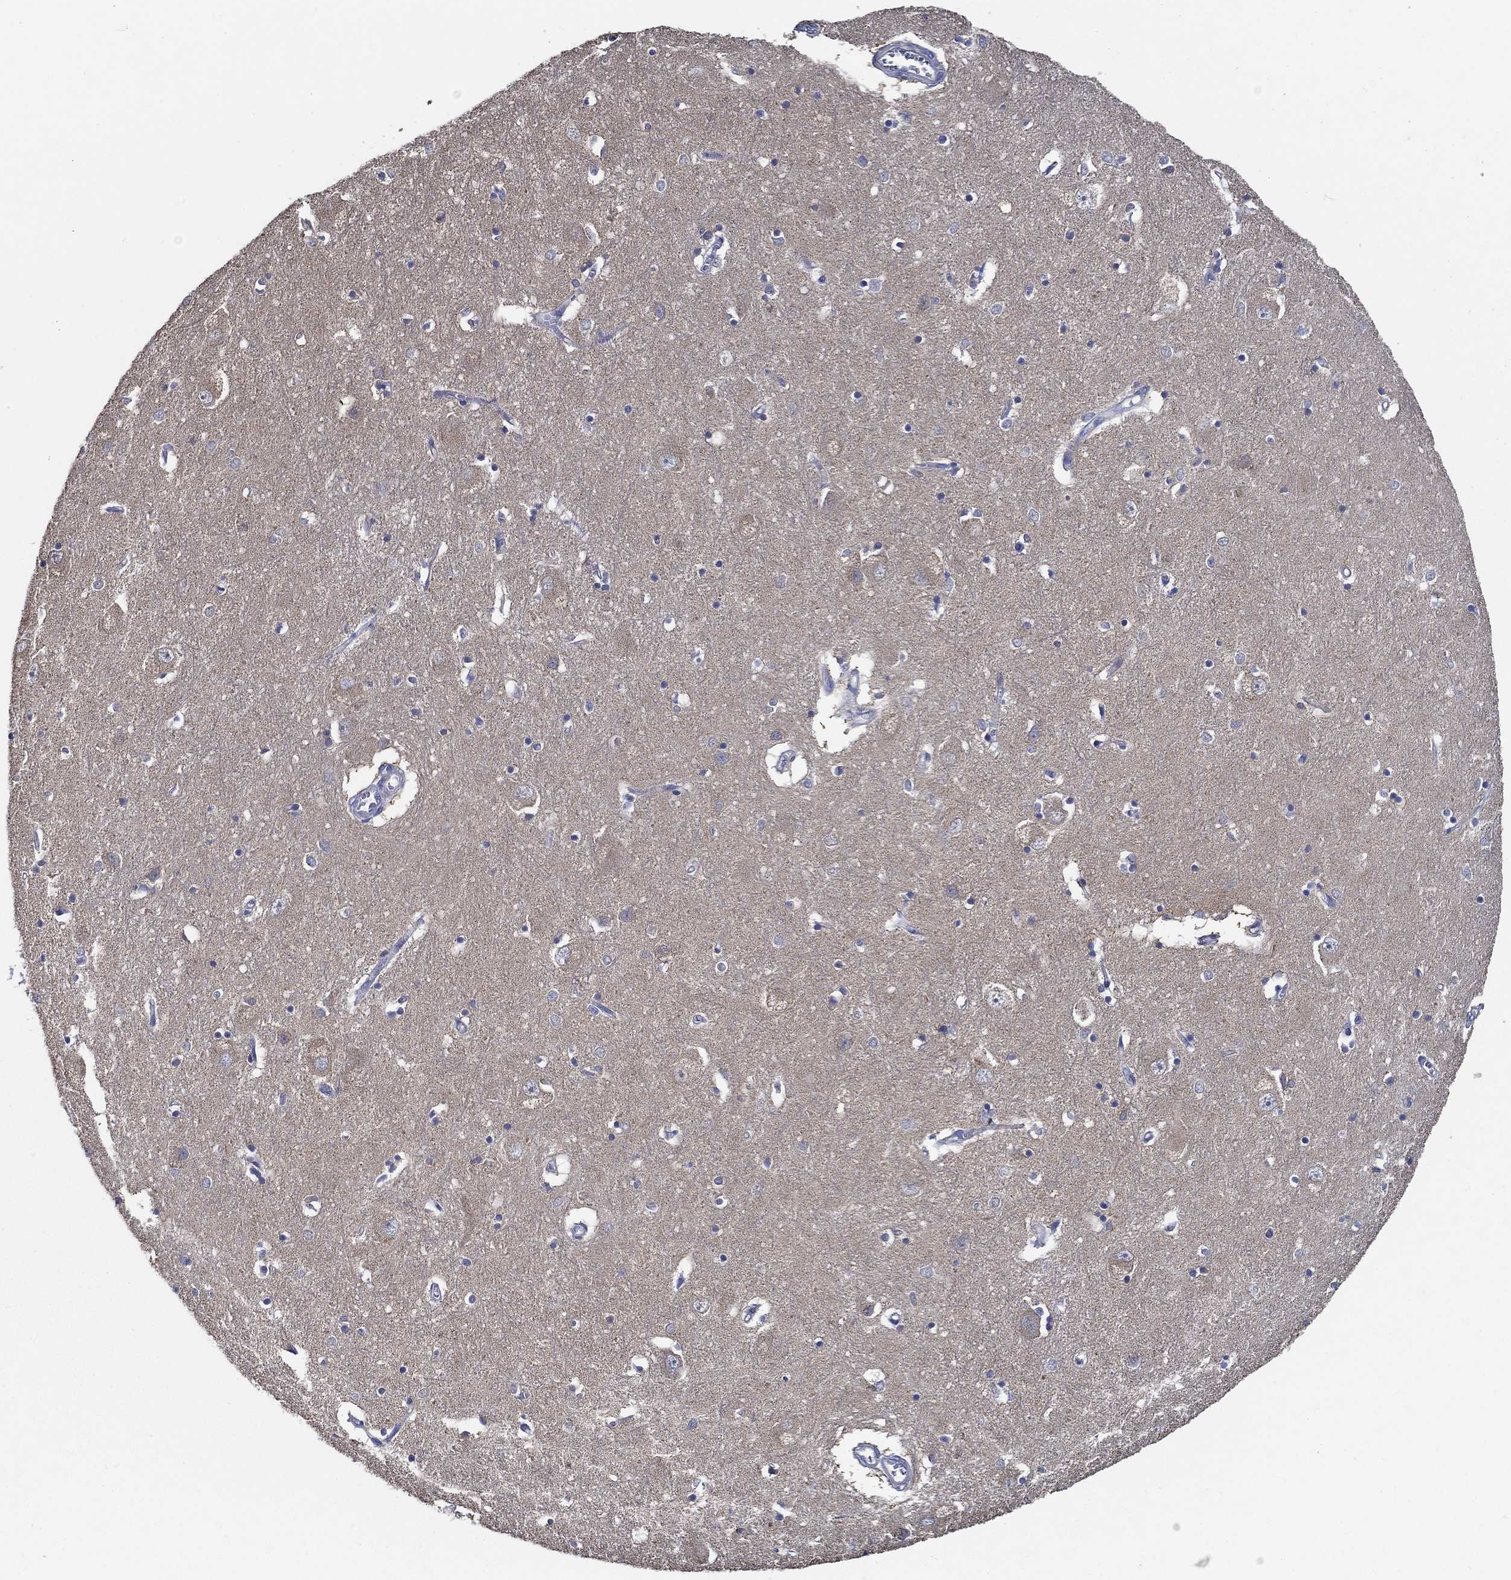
{"staining": {"intensity": "negative", "quantity": "none", "location": "none"}, "tissue": "caudate", "cell_type": "Glial cells", "image_type": "normal", "snomed": [{"axis": "morphology", "description": "Normal tissue, NOS"}, {"axis": "topography", "description": "Lateral ventricle wall"}], "caption": "An image of caudate stained for a protein exhibits no brown staining in glial cells.", "gene": "DOCK3", "patient": {"sex": "male", "age": 54}}